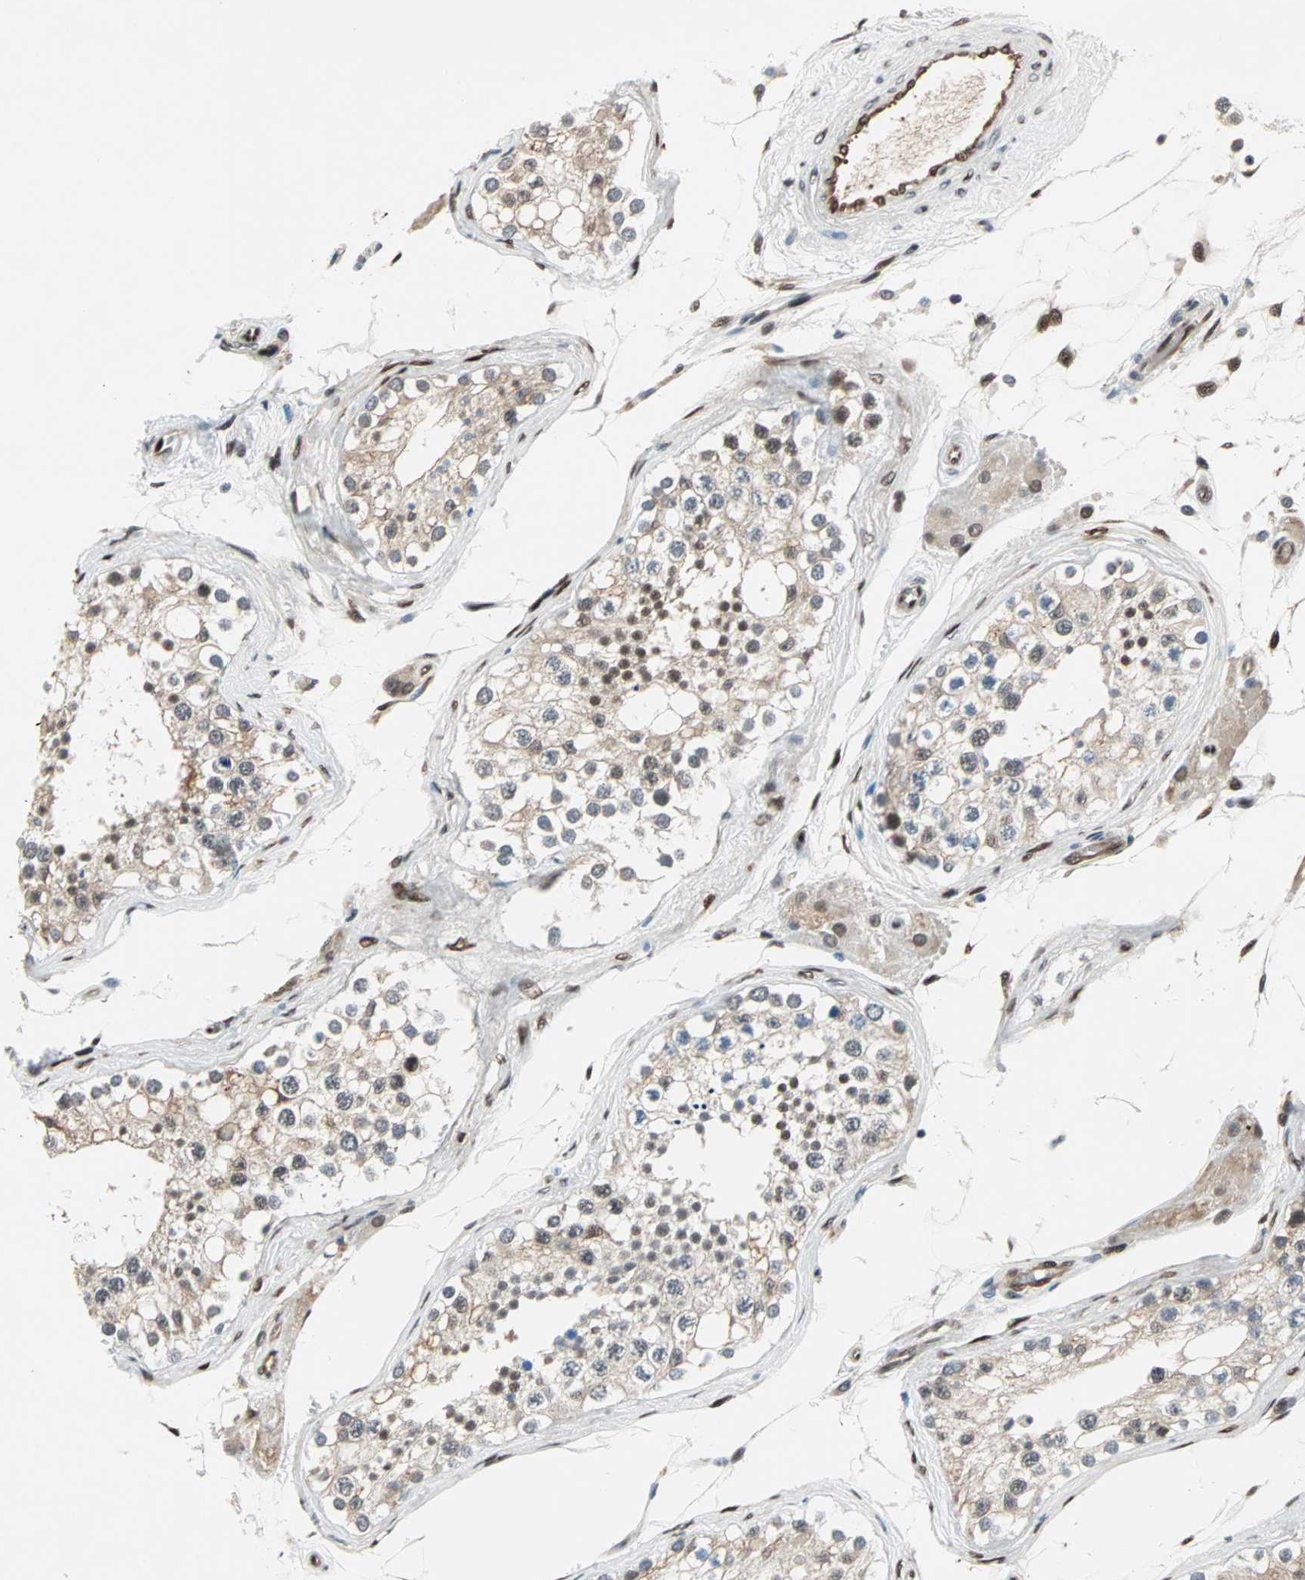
{"staining": {"intensity": "strong", "quantity": ">75%", "location": "cytoplasmic/membranous,nuclear"}, "tissue": "testis", "cell_type": "Cells in seminiferous ducts", "image_type": "normal", "snomed": [{"axis": "morphology", "description": "Normal tissue, NOS"}, {"axis": "topography", "description": "Testis"}], "caption": "Human testis stained for a protein (brown) displays strong cytoplasmic/membranous,nuclear positive expression in about >75% of cells in seminiferous ducts.", "gene": "WWTR1", "patient": {"sex": "male", "age": 68}}